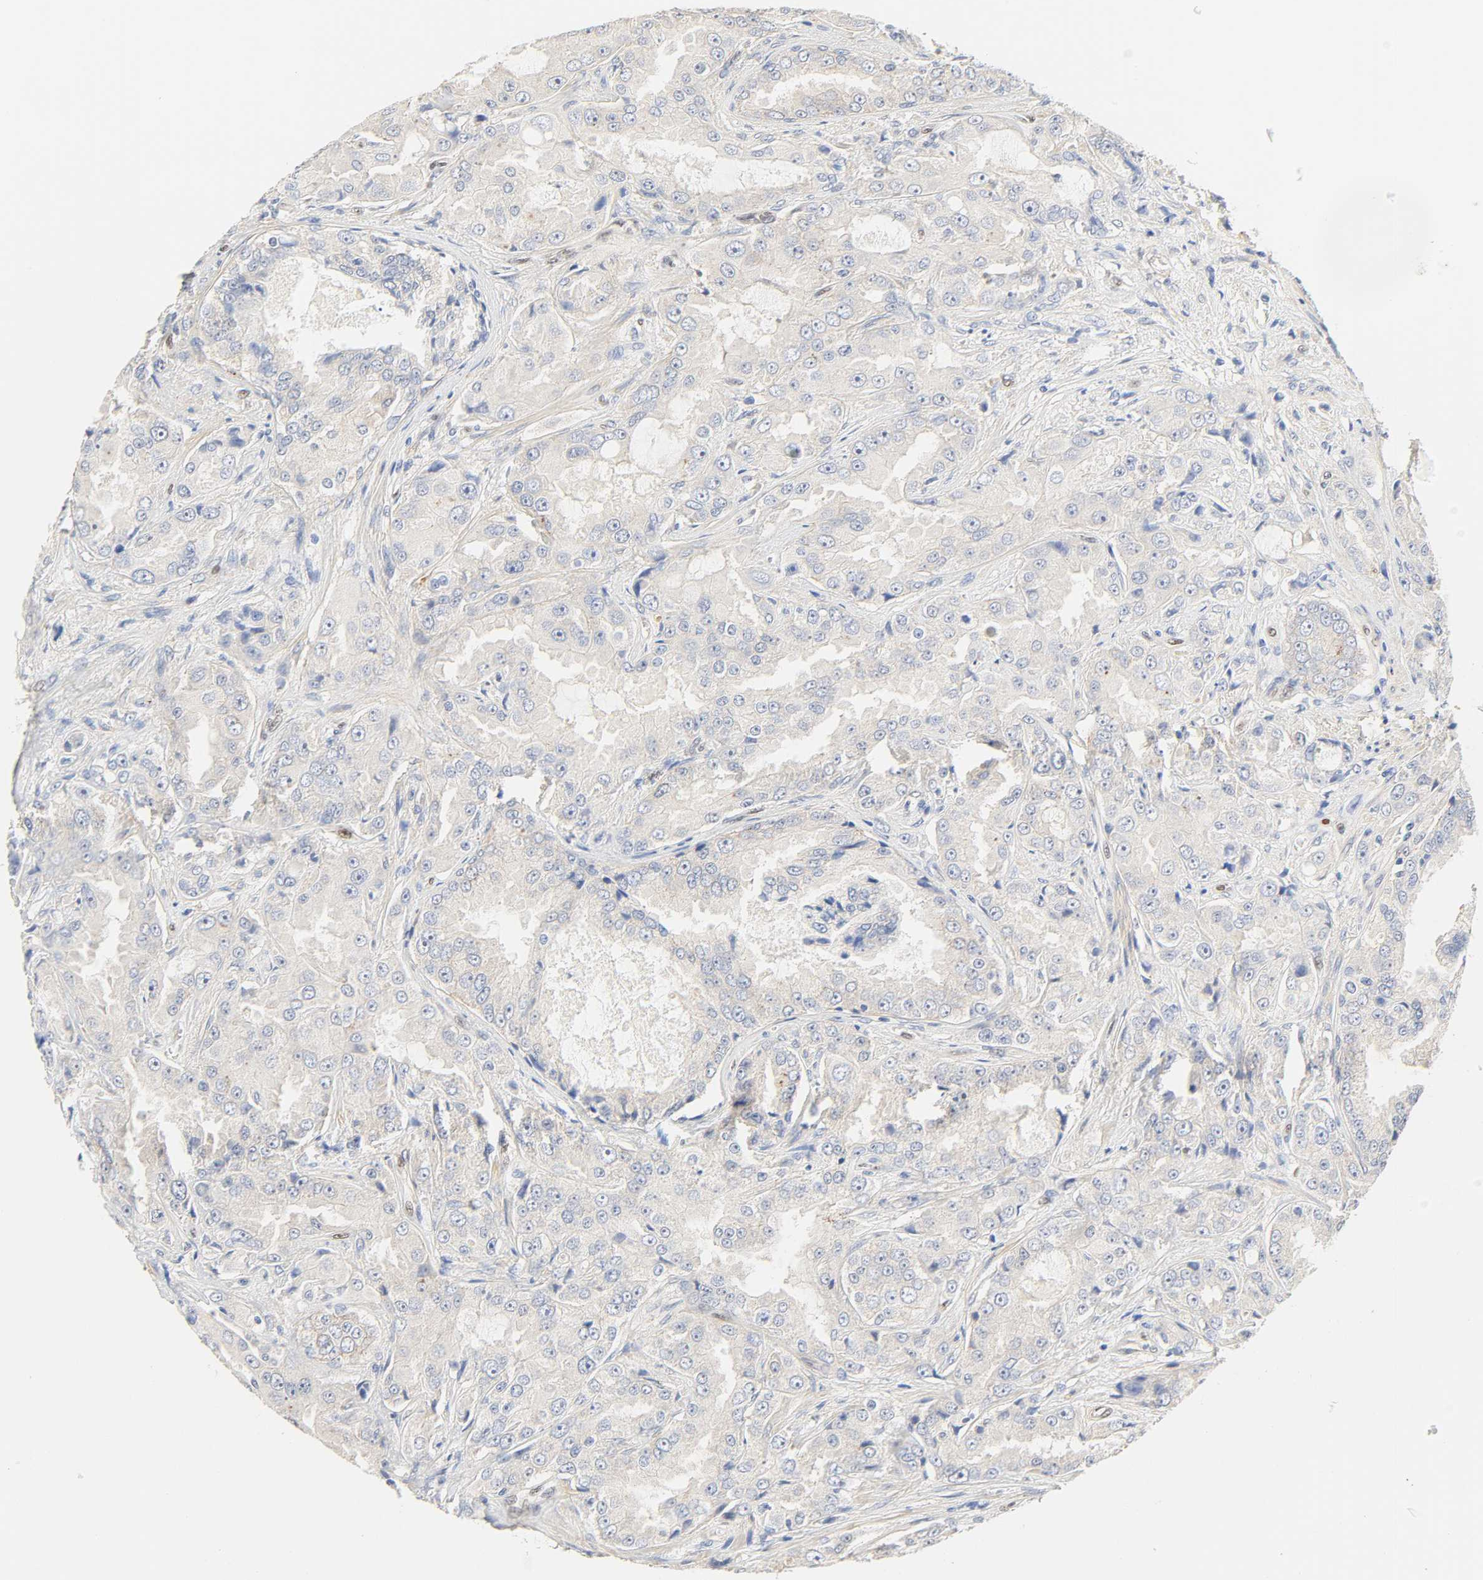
{"staining": {"intensity": "negative", "quantity": "none", "location": "none"}, "tissue": "prostate cancer", "cell_type": "Tumor cells", "image_type": "cancer", "snomed": [{"axis": "morphology", "description": "Adenocarcinoma, High grade"}, {"axis": "topography", "description": "Prostate"}], "caption": "Immunohistochemistry of human adenocarcinoma (high-grade) (prostate) displays no positivity in tumor cells.", "gene": "BORCS8-MEF2B", "patient": {"sex": "male", "age": 73}}